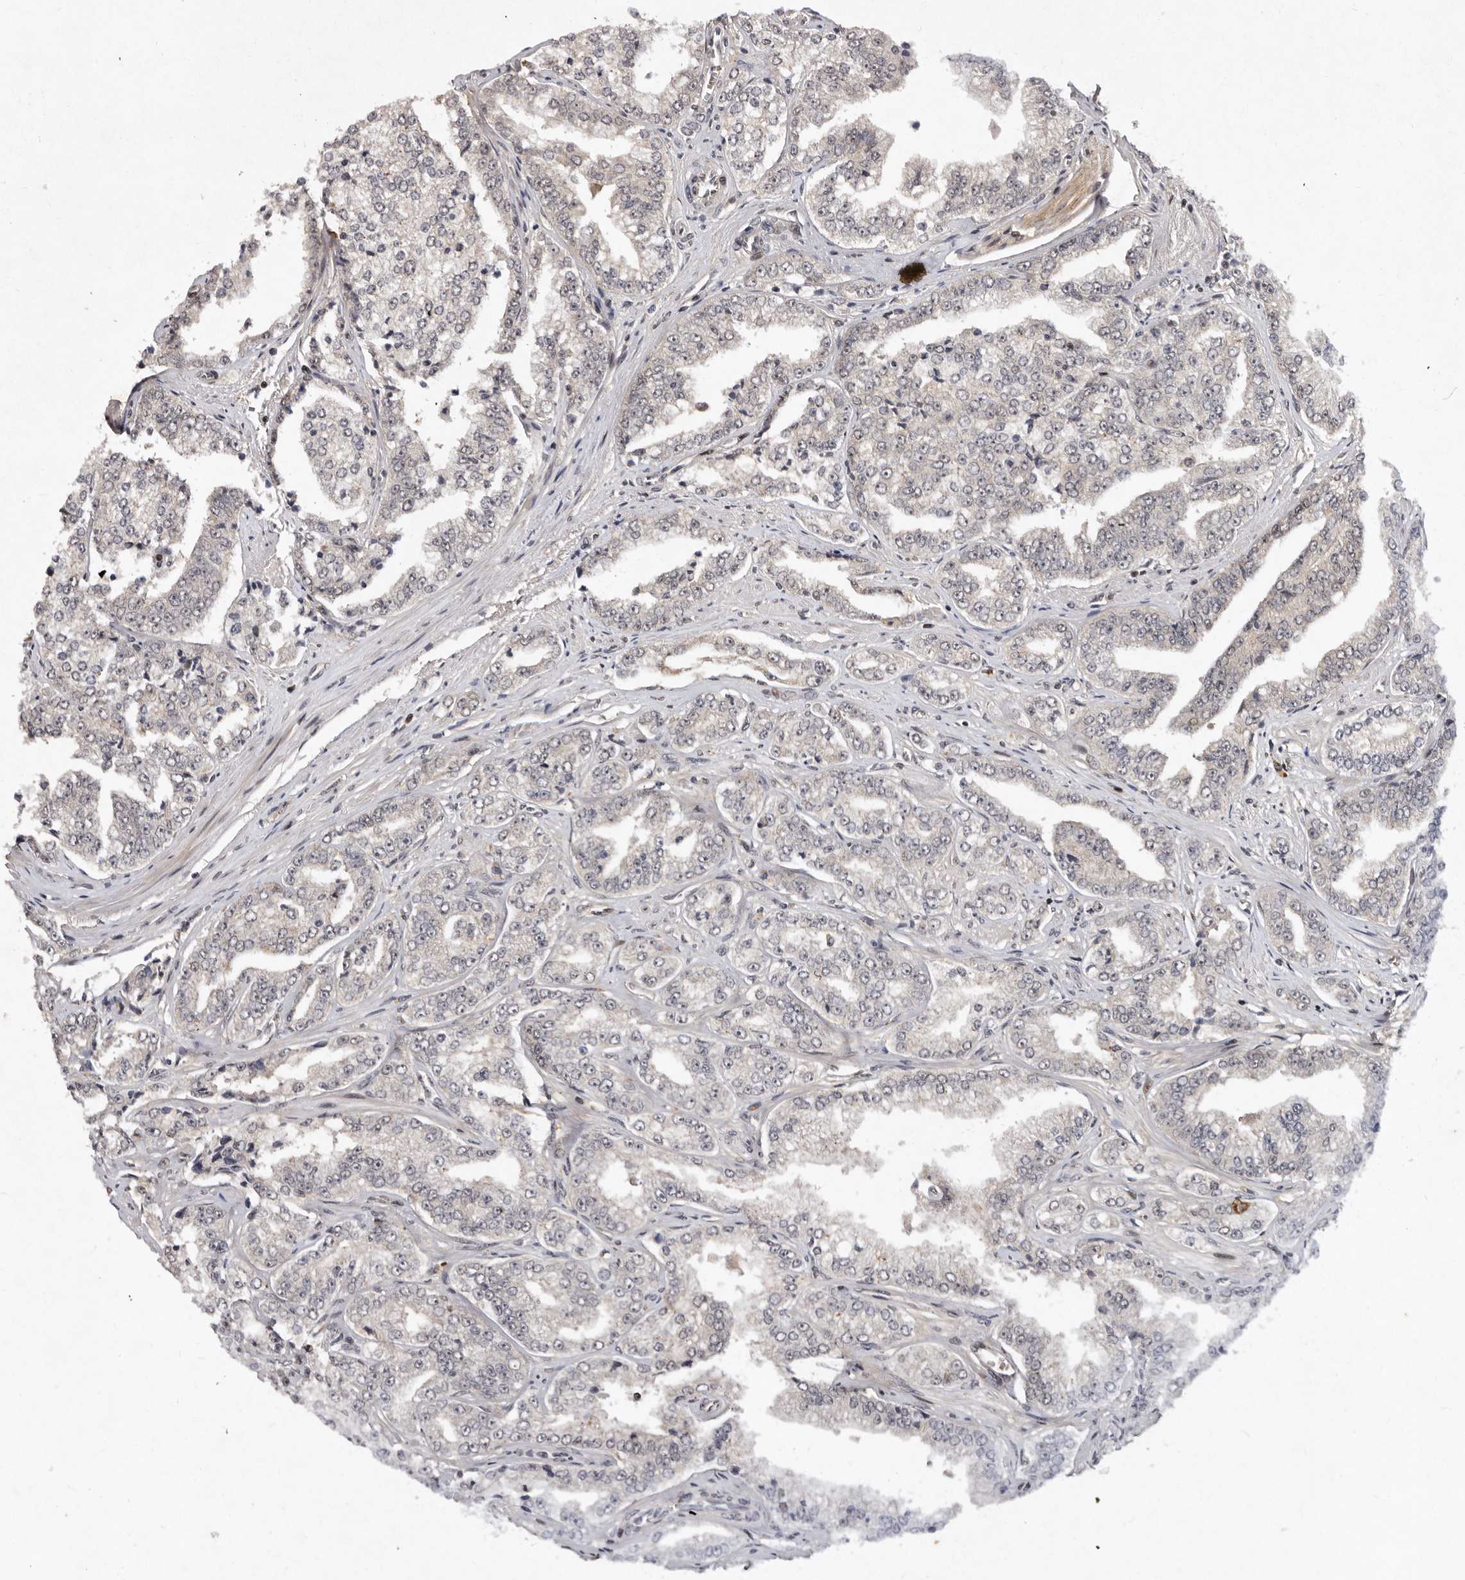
{"staining": {"intensity": "negative", "quantity": "none", "location": "none"}, "tissue": "prostate cancer", "cell_type": "Tumor cells", "image_type": "cancer", "snomed": [{"axis": "morphology", "description": "Adenocarcinoma, High grade"}, {"axis": "topography", "description": "Prostate"}], "caption": "DAB (3,3'-diaminobenzidine) immunohistochemical staining of human prostate cancer (adenocarcinoma (high-grade)) shows no significant expression in tumor cells.", "gene": "ABL1", "patient": {"sex": "male", "age": 71}}